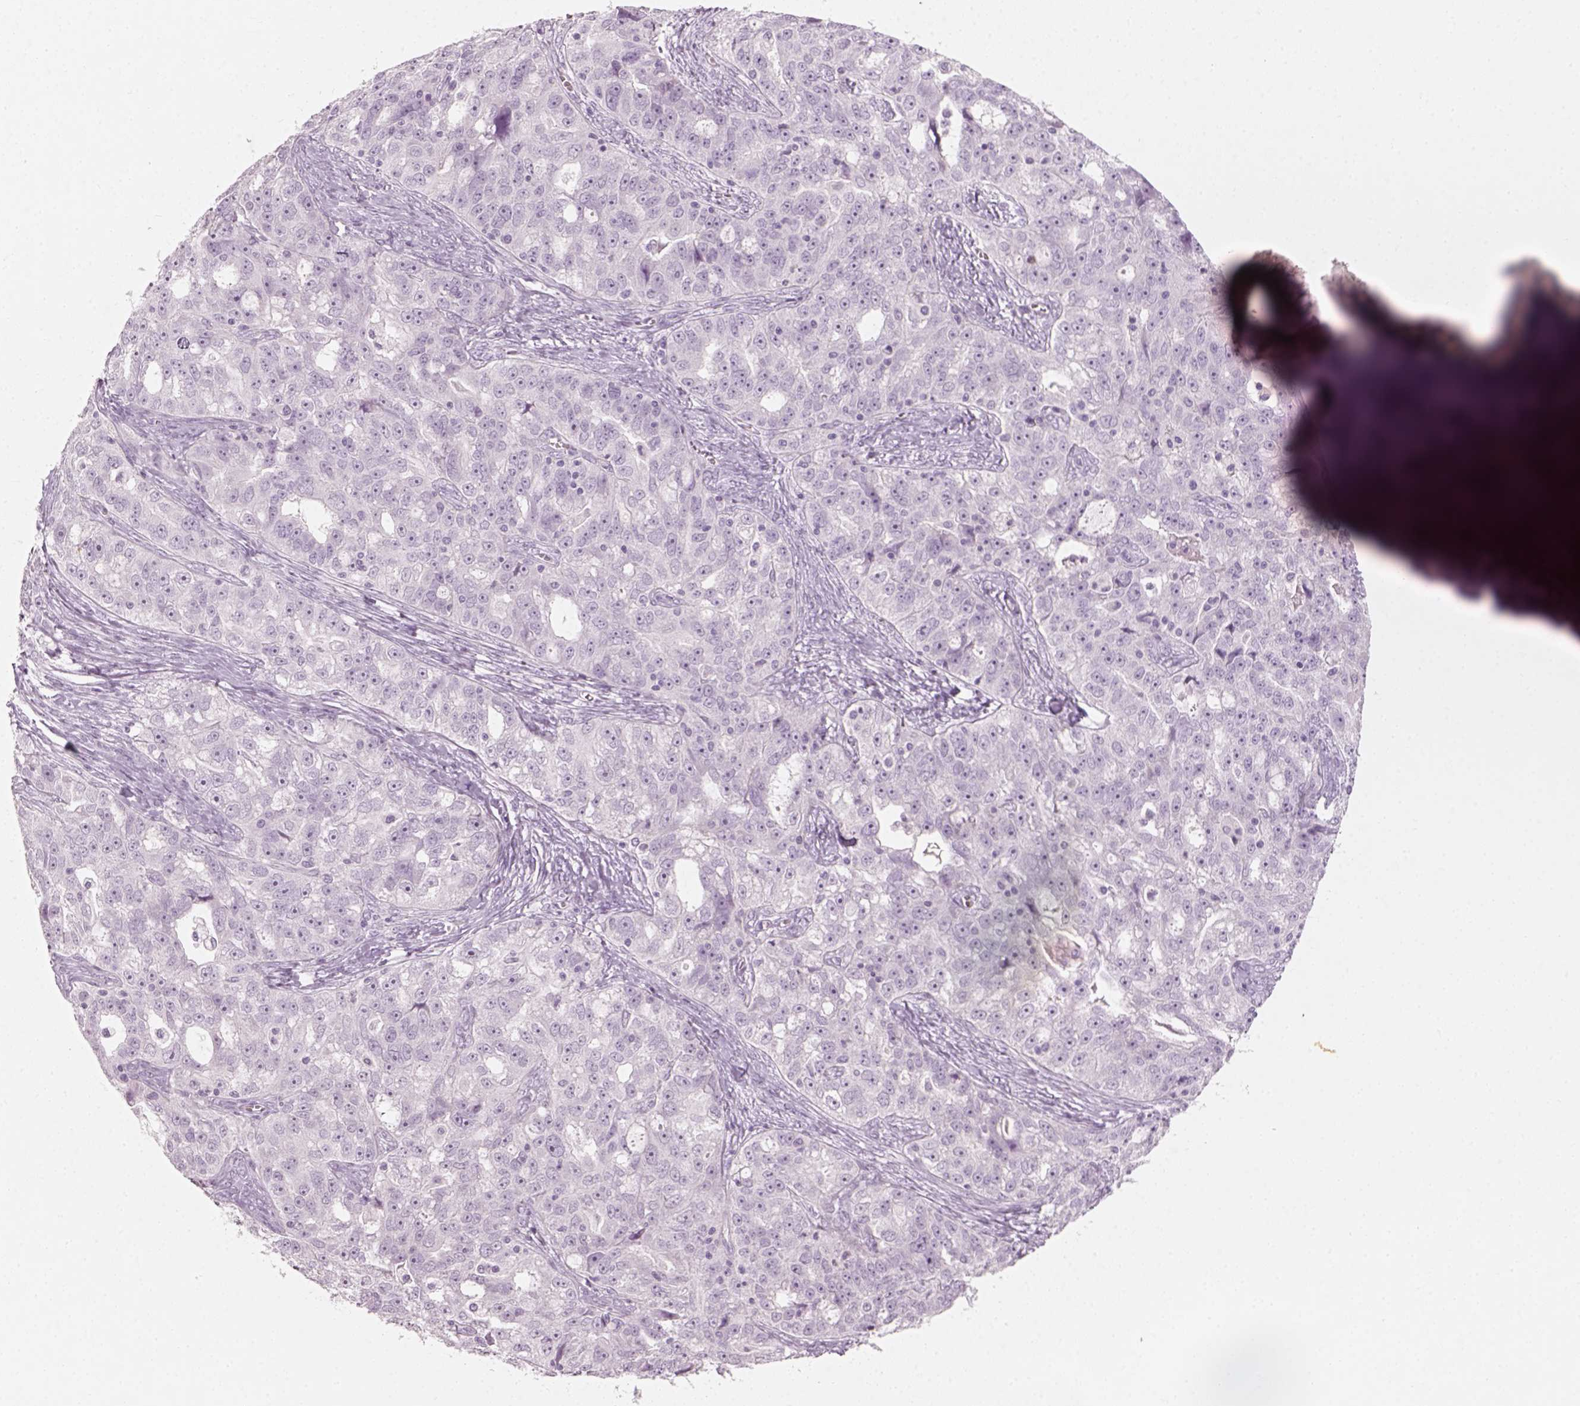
{"staining": {"intensity": "negative", "quantity": "none", "location": "none"}, "tissue": "ovarian cancer", "cell_type": "Tumor cells", "image_type": "cancer", "snomed": [{"axis": "morphology", "description": "Cystadenocarcinoma, serous, NOS"}, {"axis": "topography", "description": "Ovary"}], "caption": "An IHC photomicrograph of ovarian serous cystadenocarcinoma is shown. There is no staining in tumor cells of ovarian serous cystadenocarcinoma. (Brightfield microscopy of DAB immunohistochemistry (IHC) at high magnification).", "gene": "TH", "patient": {"sex": "female", "age": 51}}